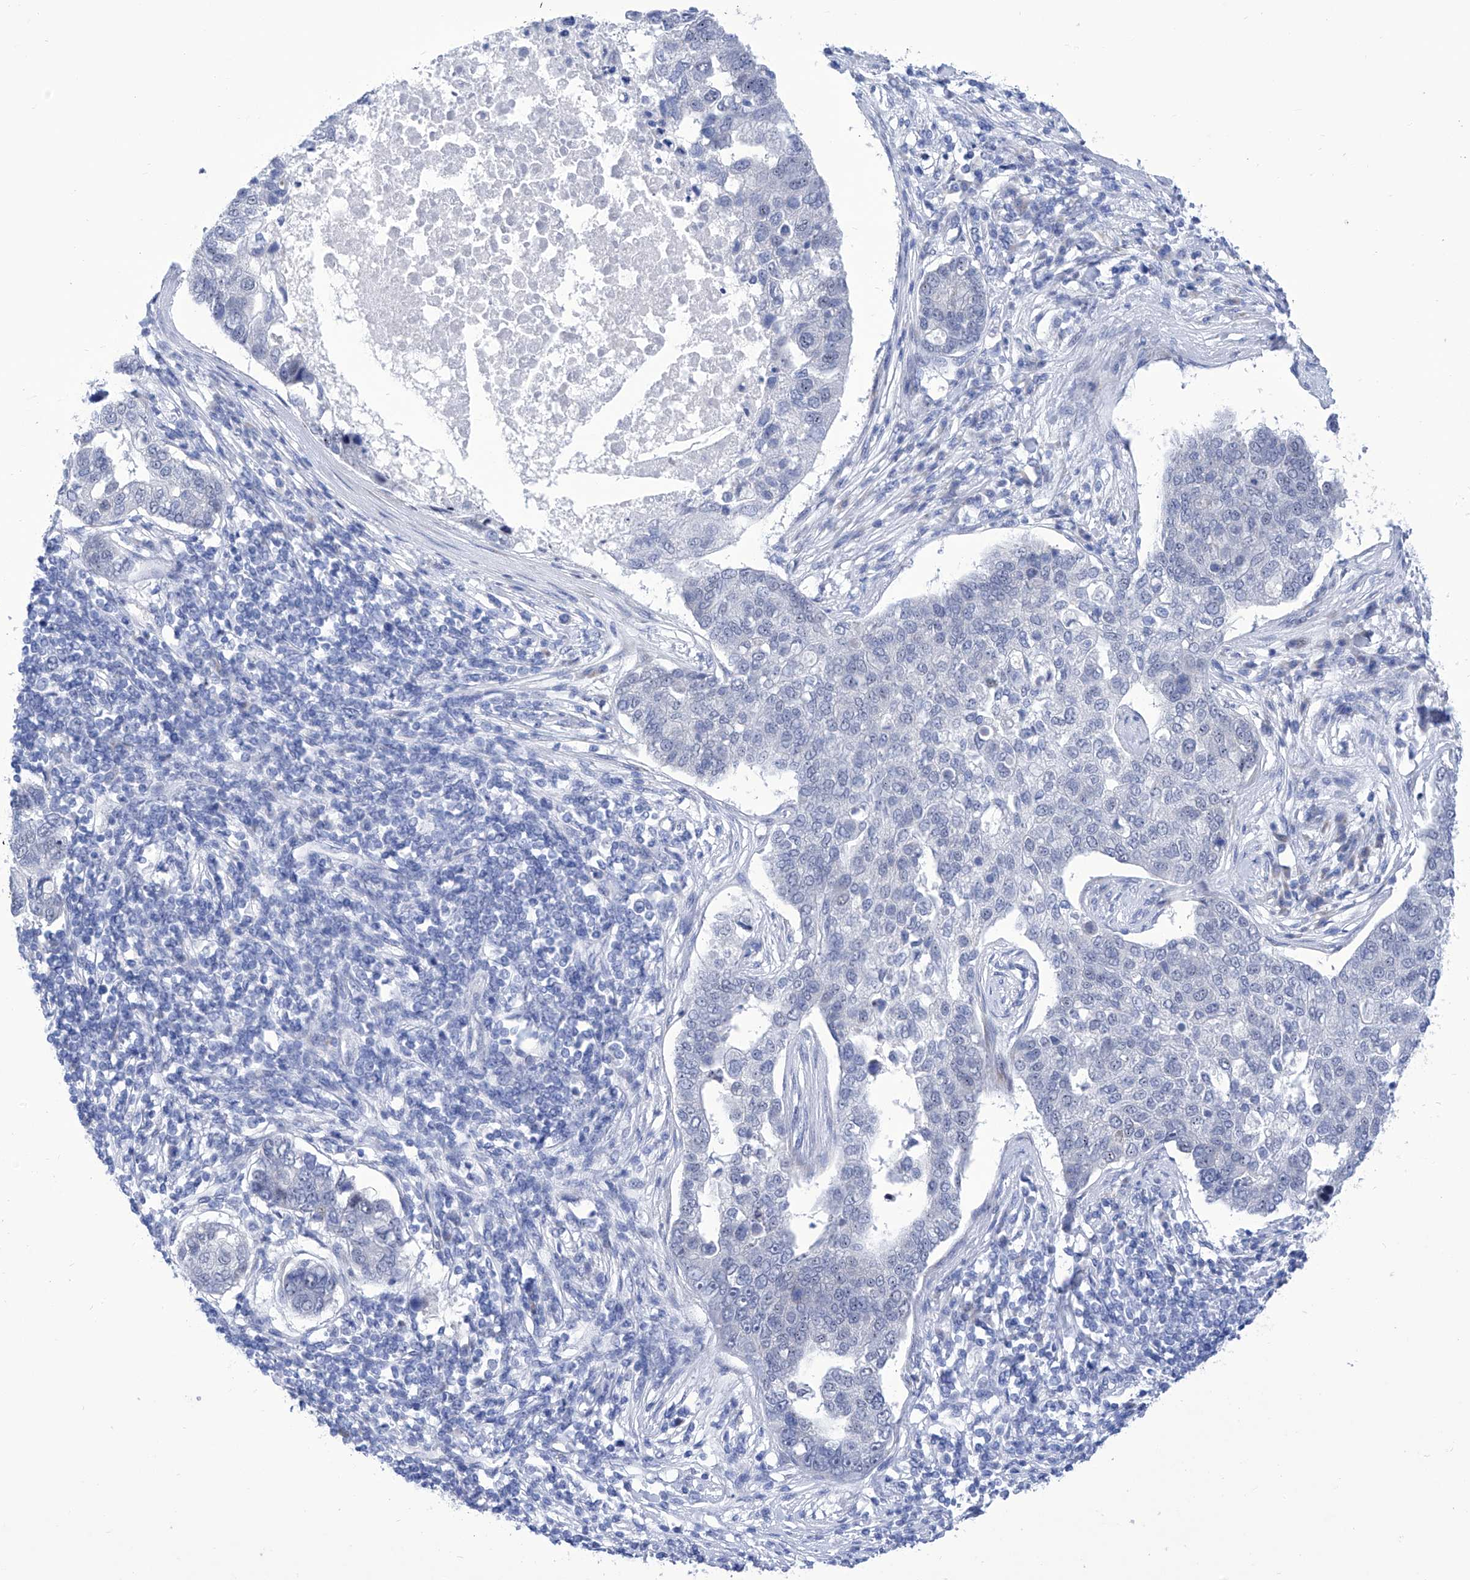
{"staining": {"intensity": "negative", "quantity": "none", "location": "none"}, "tissue": "pancreatic cancer", "cell_type": "Tumor cells", "image_type": "cancer", "snomed": [{"axis": "morphology", "description": "Adenocarcinoma, NOS"}, {"axis": "topography", "description": "Pancreas"}], "caption": "Pancreatic adenocarcinoma was stained to show a protein in brown. There is no significant positivity in tumor cells. (Stains: DAB (3,3'-diaminobenzidine) IHC with hematoxylin counter stain, Microscopy: brightfield microscopy at high magnification).", "gene": "SART1", "patient": {"sex": "female", "age": 61}}